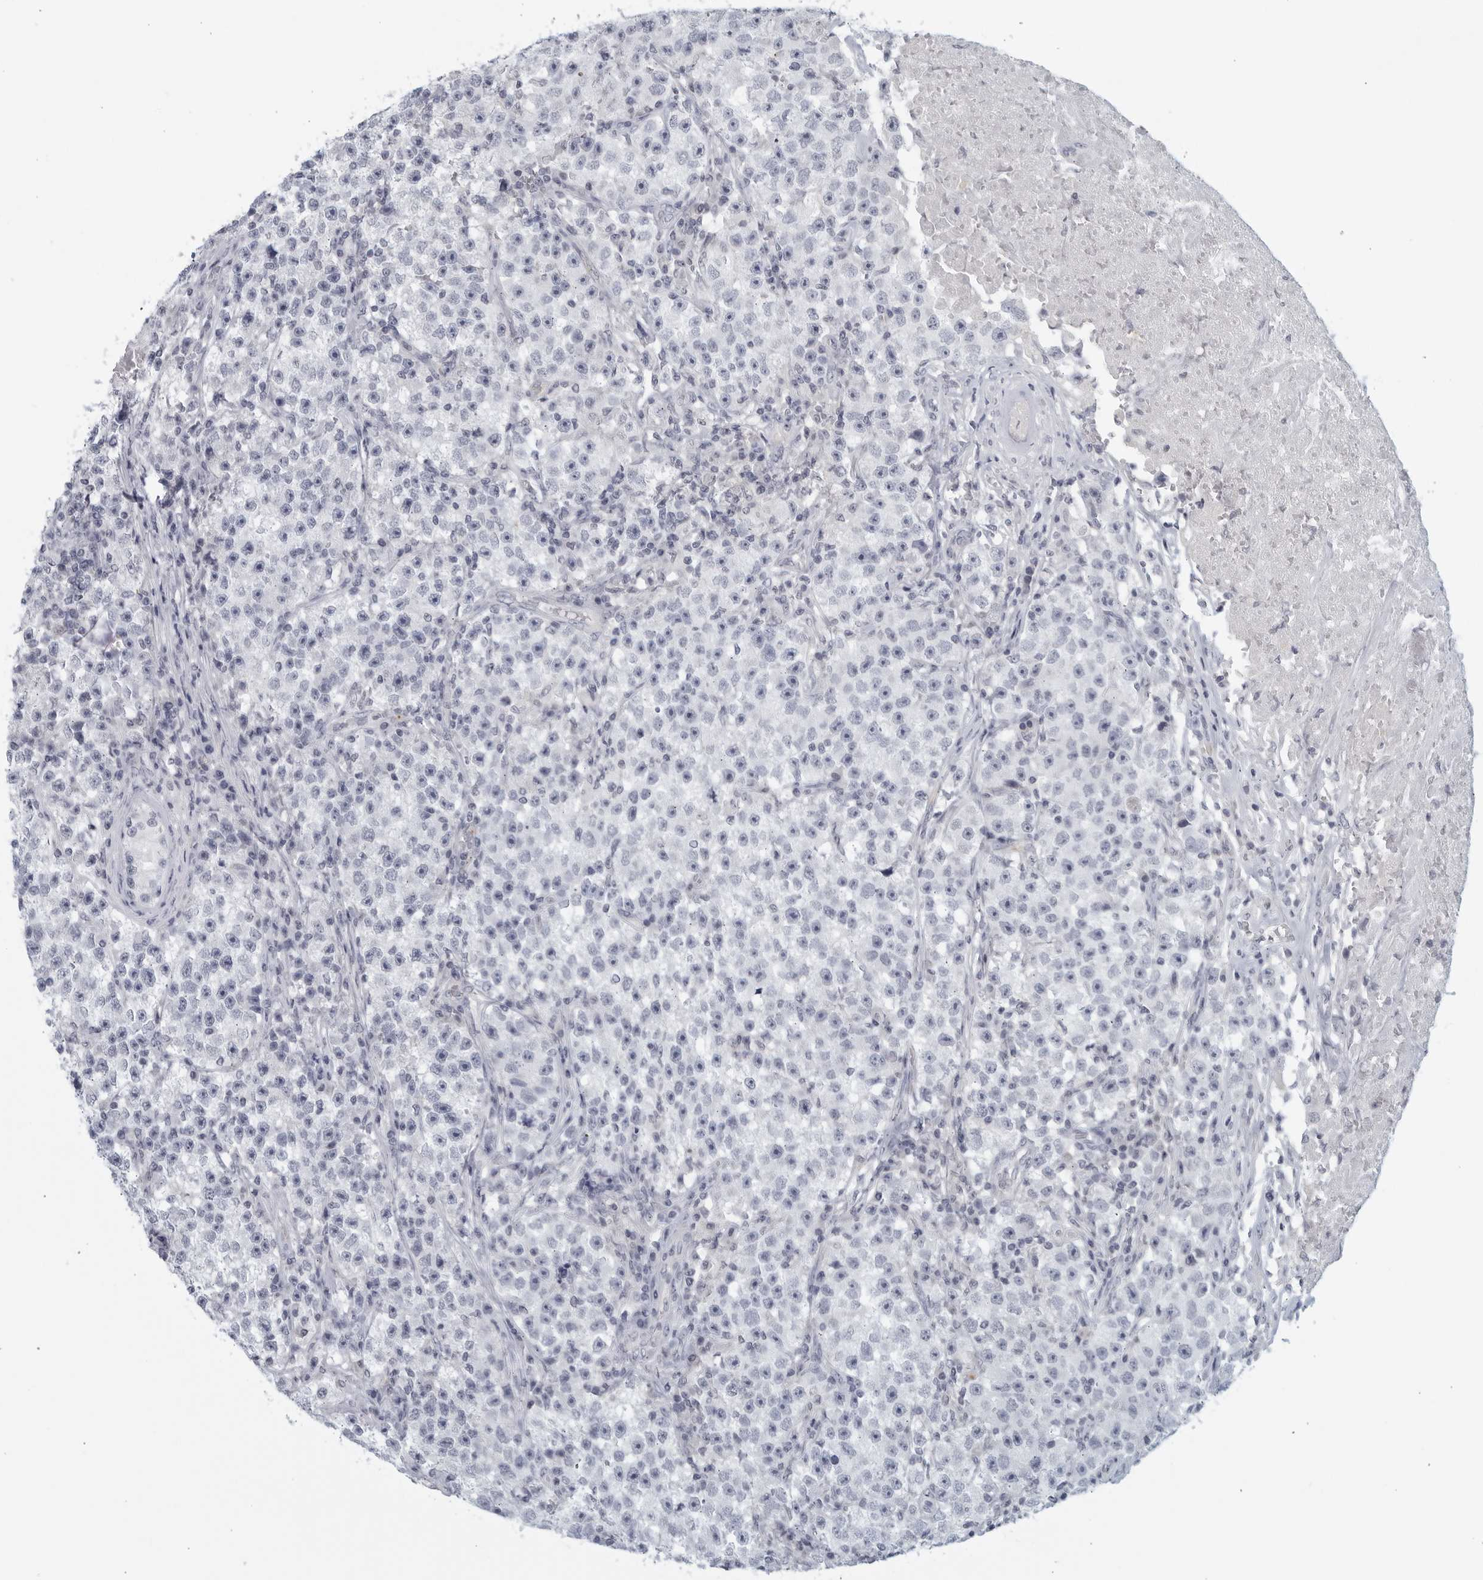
{"staining": {"intensity": "negative", "quantity": "none", "location": "none"}, "tissue": "testis cancer", "cell_type": "Tumor cells", "image_type": "cancer", "snomed": [{"axis": "morphology", "description": "Seminoma, NOS"}, {"axis": "topography", "description": "Testis"}], "caption": "The photomicrograph shows no significant positivity in tumor cells of seminoma (testis).", "gene": "MATN1", "patient": {"sex": "male", "age": 22}}